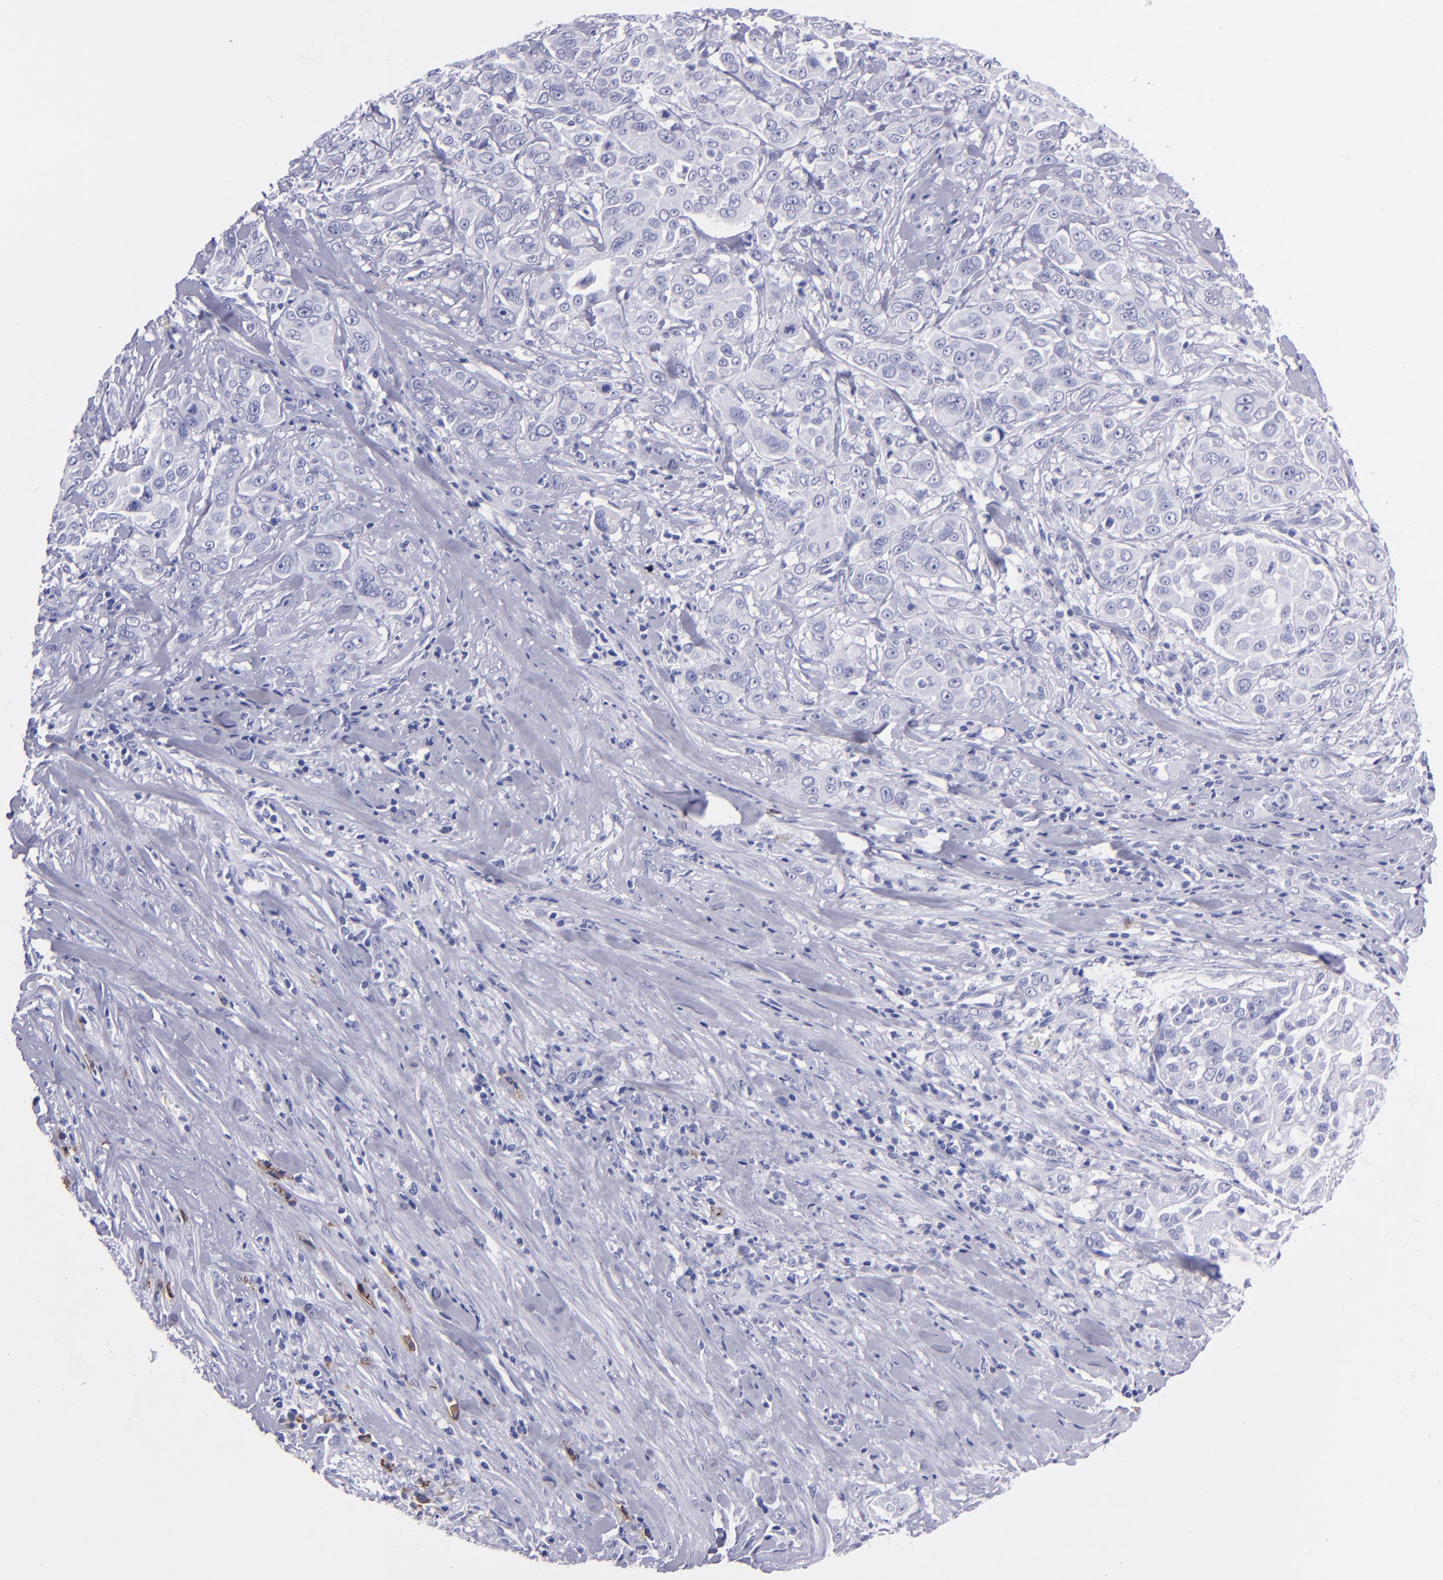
{"staining": {"intensity": "negative", "quantity": "none", "location": "none"}, "tissue": "pancreatic cancer", "cell_type": "Tumor cells", "image_type": "cancer", "snomed": [{"axis": "morphology", "description": "Adenocarcinoma, NOS"}, {"axis": "topography", "description": "Pancreas"}], "caption": "Human pancreatic cancer (adenocarcinoma) stained for a protein using immunohistochemistry (IHC) exhibits no expression in tumor cells.", "gene": "CD38", "patient": {"sex": "female", "age": 52}}